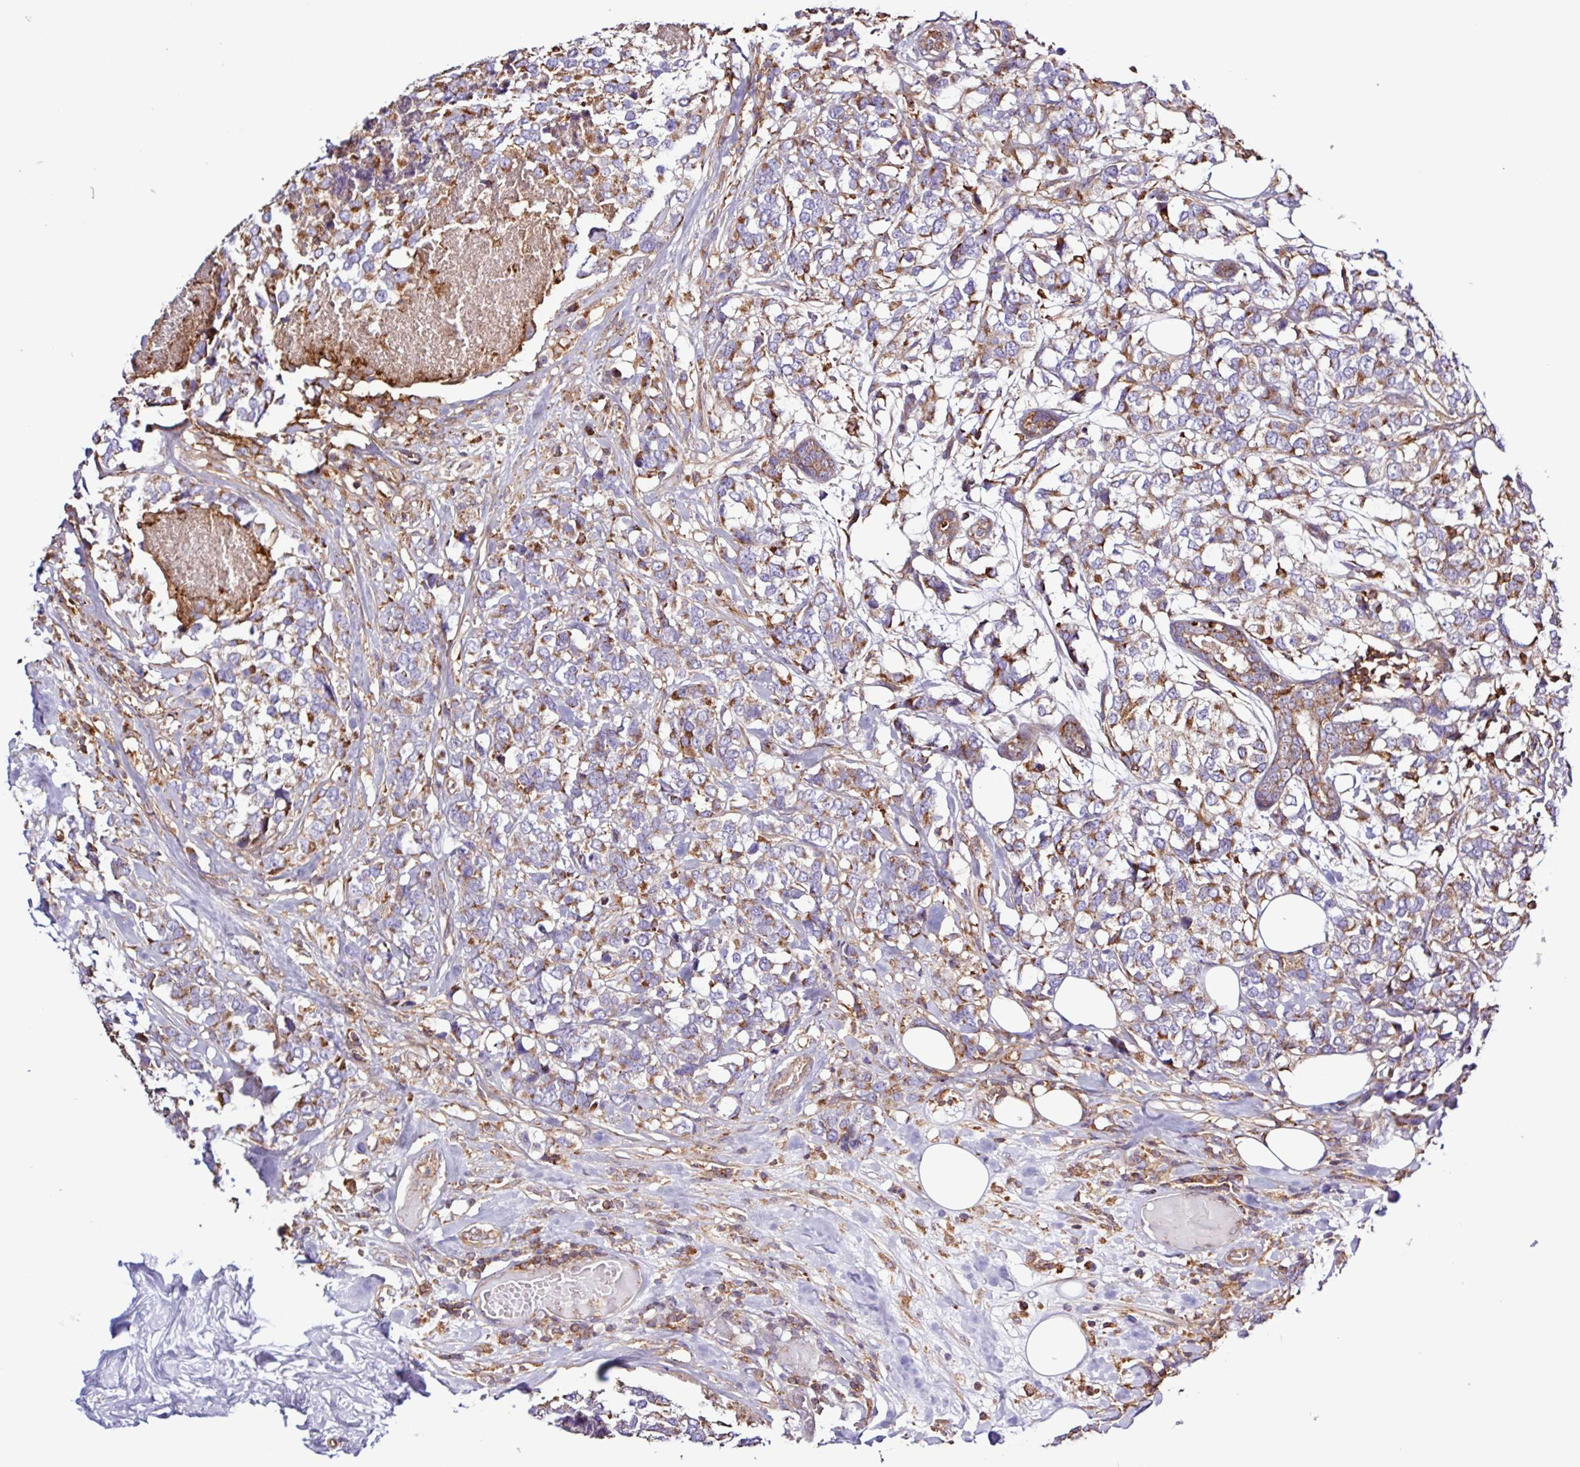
{"staining": {"intensity": "moderate", "quantity": "25%-75%", "location": "cytoplasmic/membranous"}, "tissue": "breast cancer", "cell_type": "Tumor cells", "image_type": "cancer", "snomed": [{"axis": "morphology", "description": "Lobular carcinoma"}, {"axis": "topography", "description": "Breast"}], "caption": "Breast lobular carcinoma stained with immunohistochemistry (IHC) demonstrates moderate cytoplasmic/membranous positivity in approximately 25%-75% of tumor cells.", "gene": "ACTR3", "patient": {"sex": "female", "age": 59}}